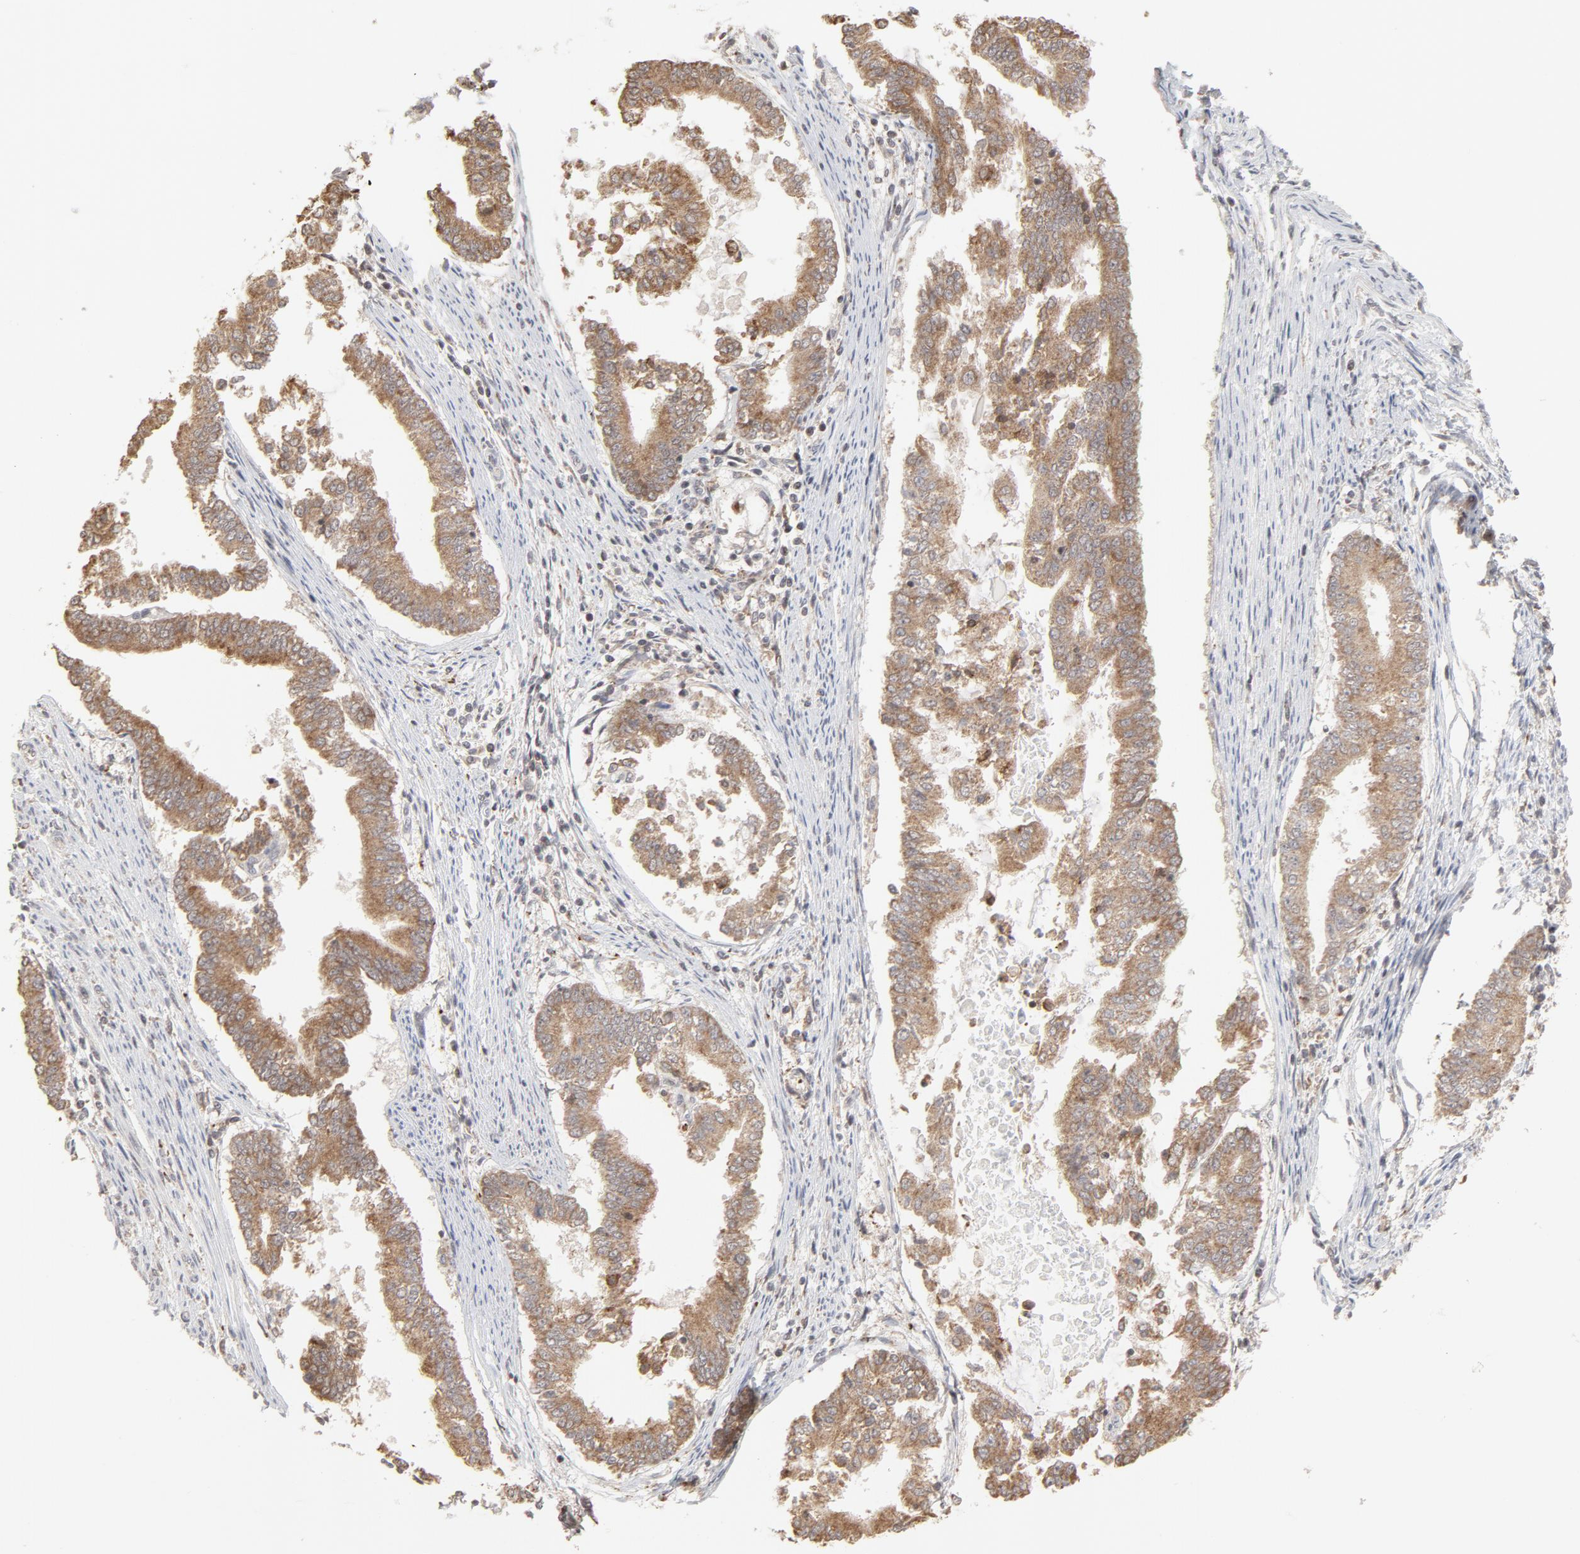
{"staining": {"intensity": "weak", "quantity": ">75%", "location": "cytoplasmic/membranous"}, "tissue": "endometrial cancer", "cell_type": "Tumor cells", "image_type": "cancer", "snomed": [{"axis": "morphology", "description": "Adenocarcinoma, NOS"}, {"axis": "topography", "description": "Endometrium"}], "caption": "Endometrial adenocarcinoma stained with a protein marker exhibits weak staining in tumor cells.", "gene": "ARIH1", "patient": {"sex": "female", "age": 63}}